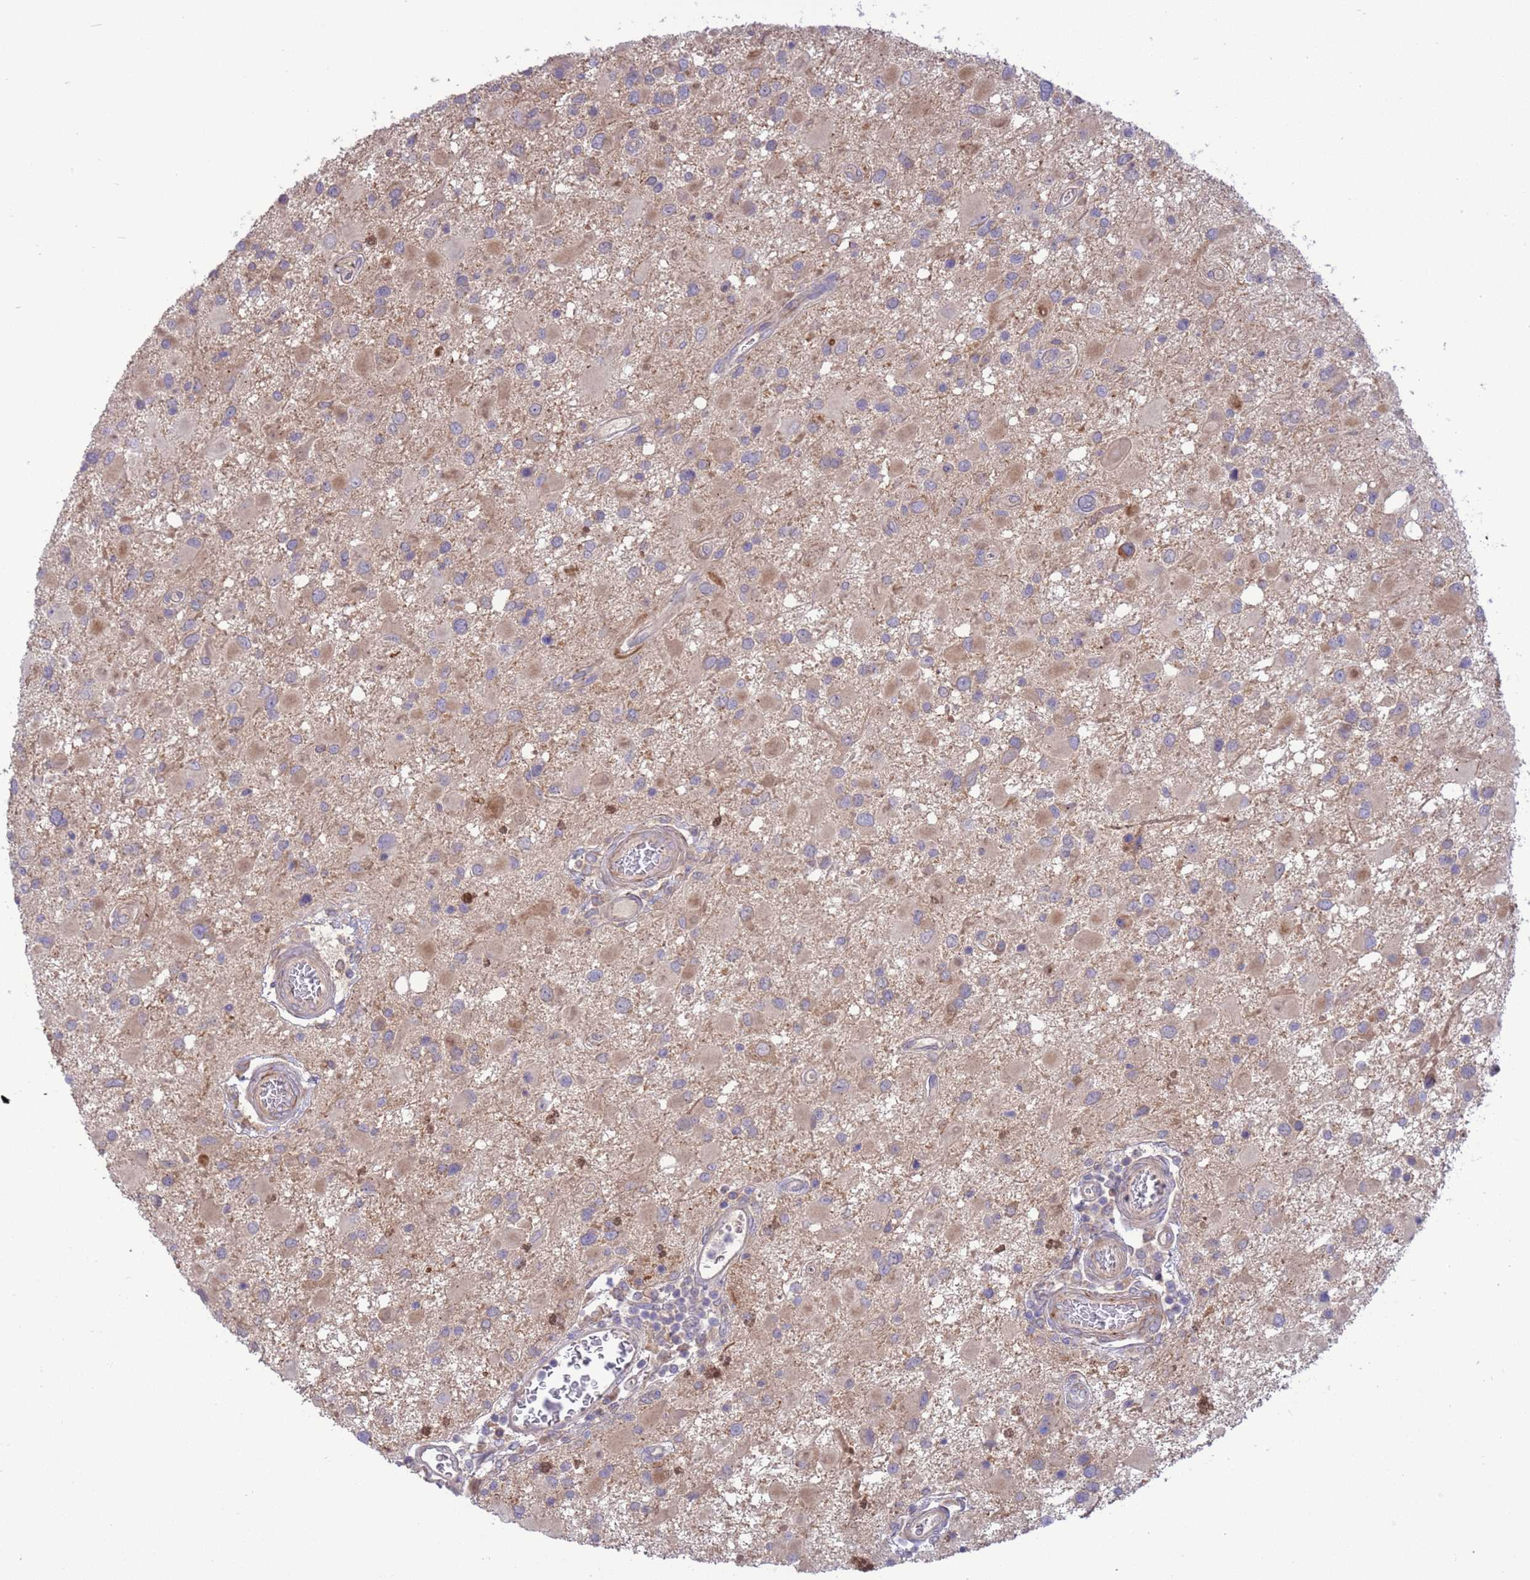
{"staining": {"intensity": "weak", "quantity": "<25%", "location": "cytoplasmic/membranous"}, "tissue": "glioma", "cell_type": "Tumor cells", "image_type": "cancer", "snomed": [{"axis": "morphology", "description": "Glioma, malignant, High grade"}, {"axis": "topography", "description": "Brain"}], "caption": "A micrograph of glioma stained for a protein reveals no brown staining in tumor cells.", "gene": "GJA10", "patient": {"sex": "male", "age": 53}}